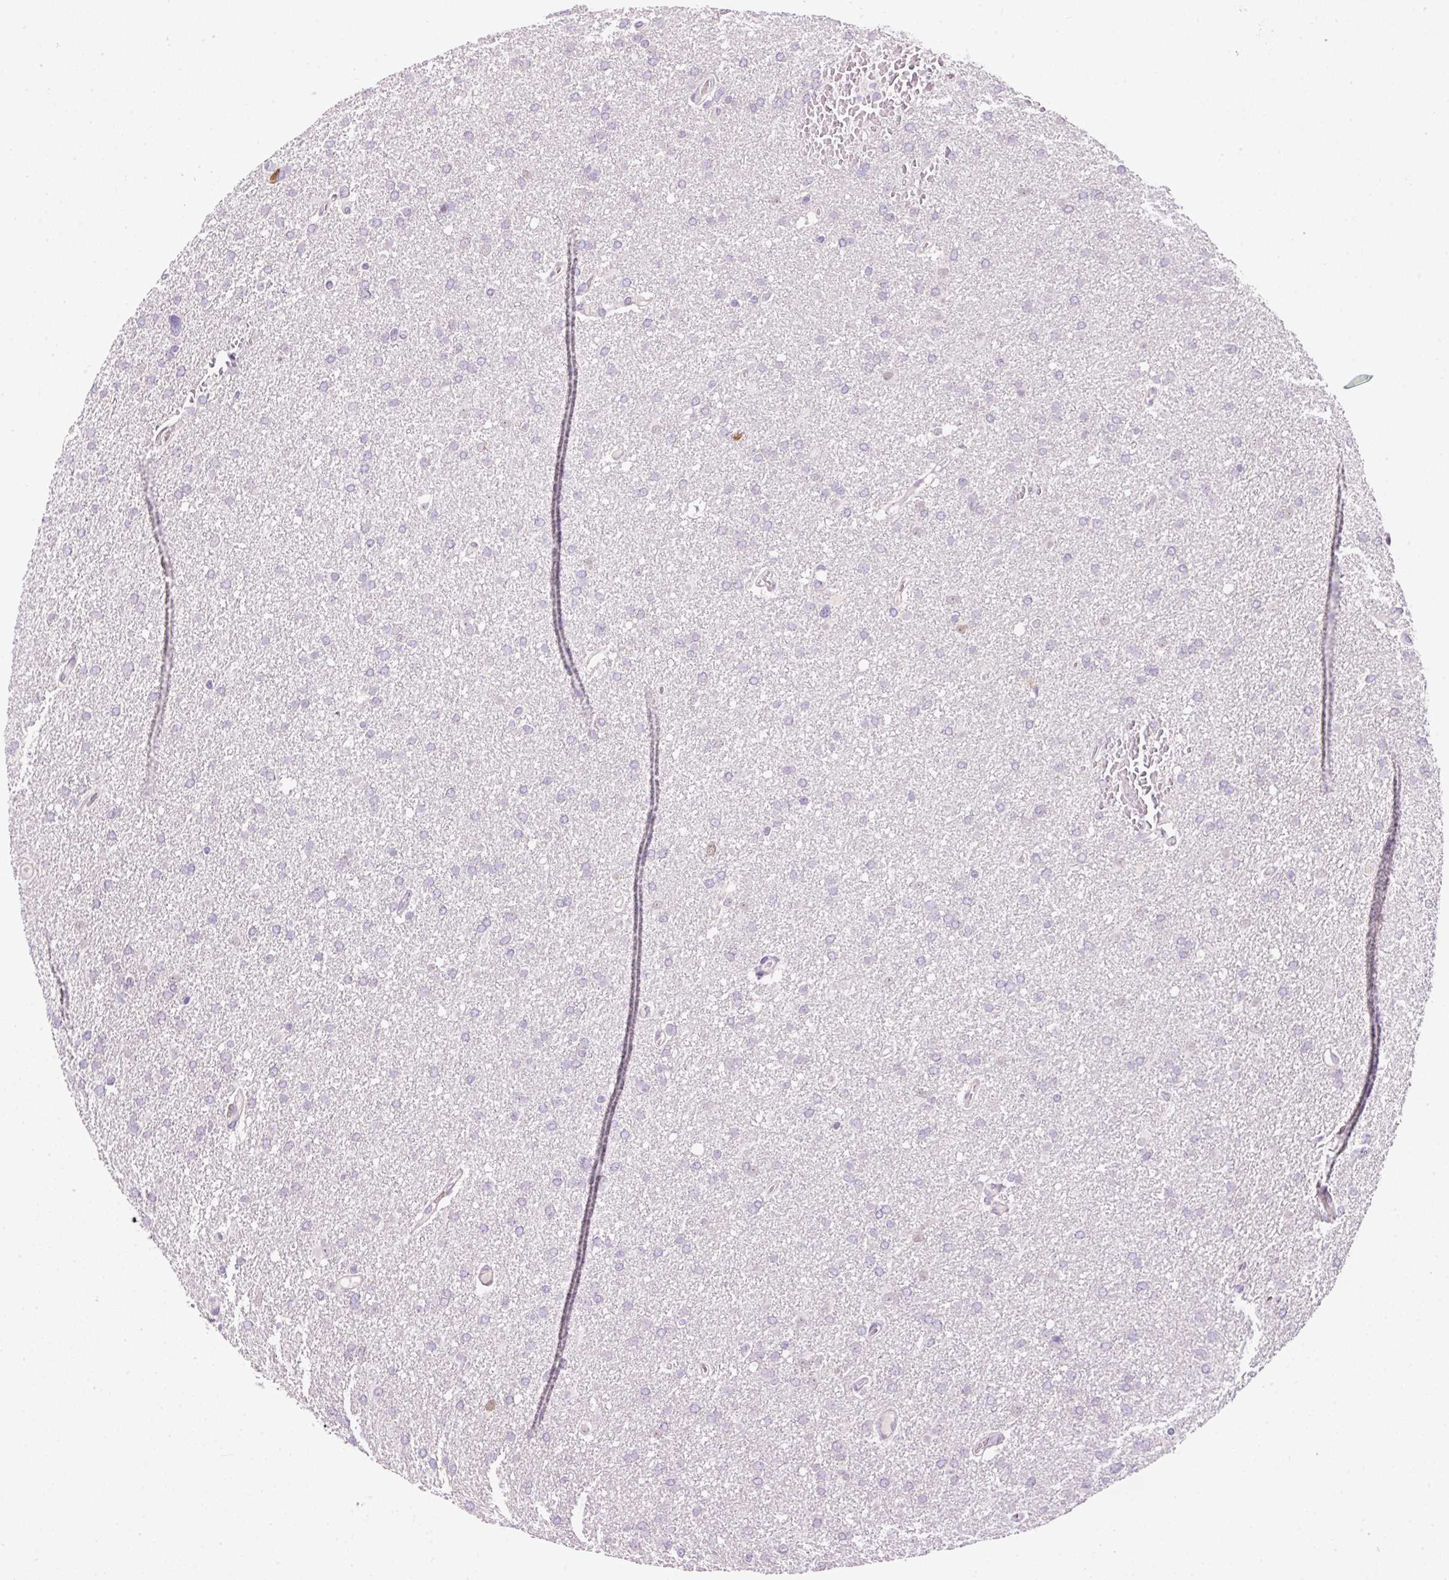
{"staining": {"intensity": "negative", "quantity": "none", "location": "none"}, "tissue": "glioma", "cell_type": "Tumor cells", "image_type": "cancer", "snomed": [{"axis": "morphology", "description": "Glioma, malignant, High grade"}, {"axis": "topography", "description": "Cerebral cortex"}], "caption": "Tumor cells show no significant protein staining in malignant high-grade glioma. (DAB immunohistochemistry, high magnification).", "gene": "KPNA2", "patient": {"sex": "female", "age": 36}}